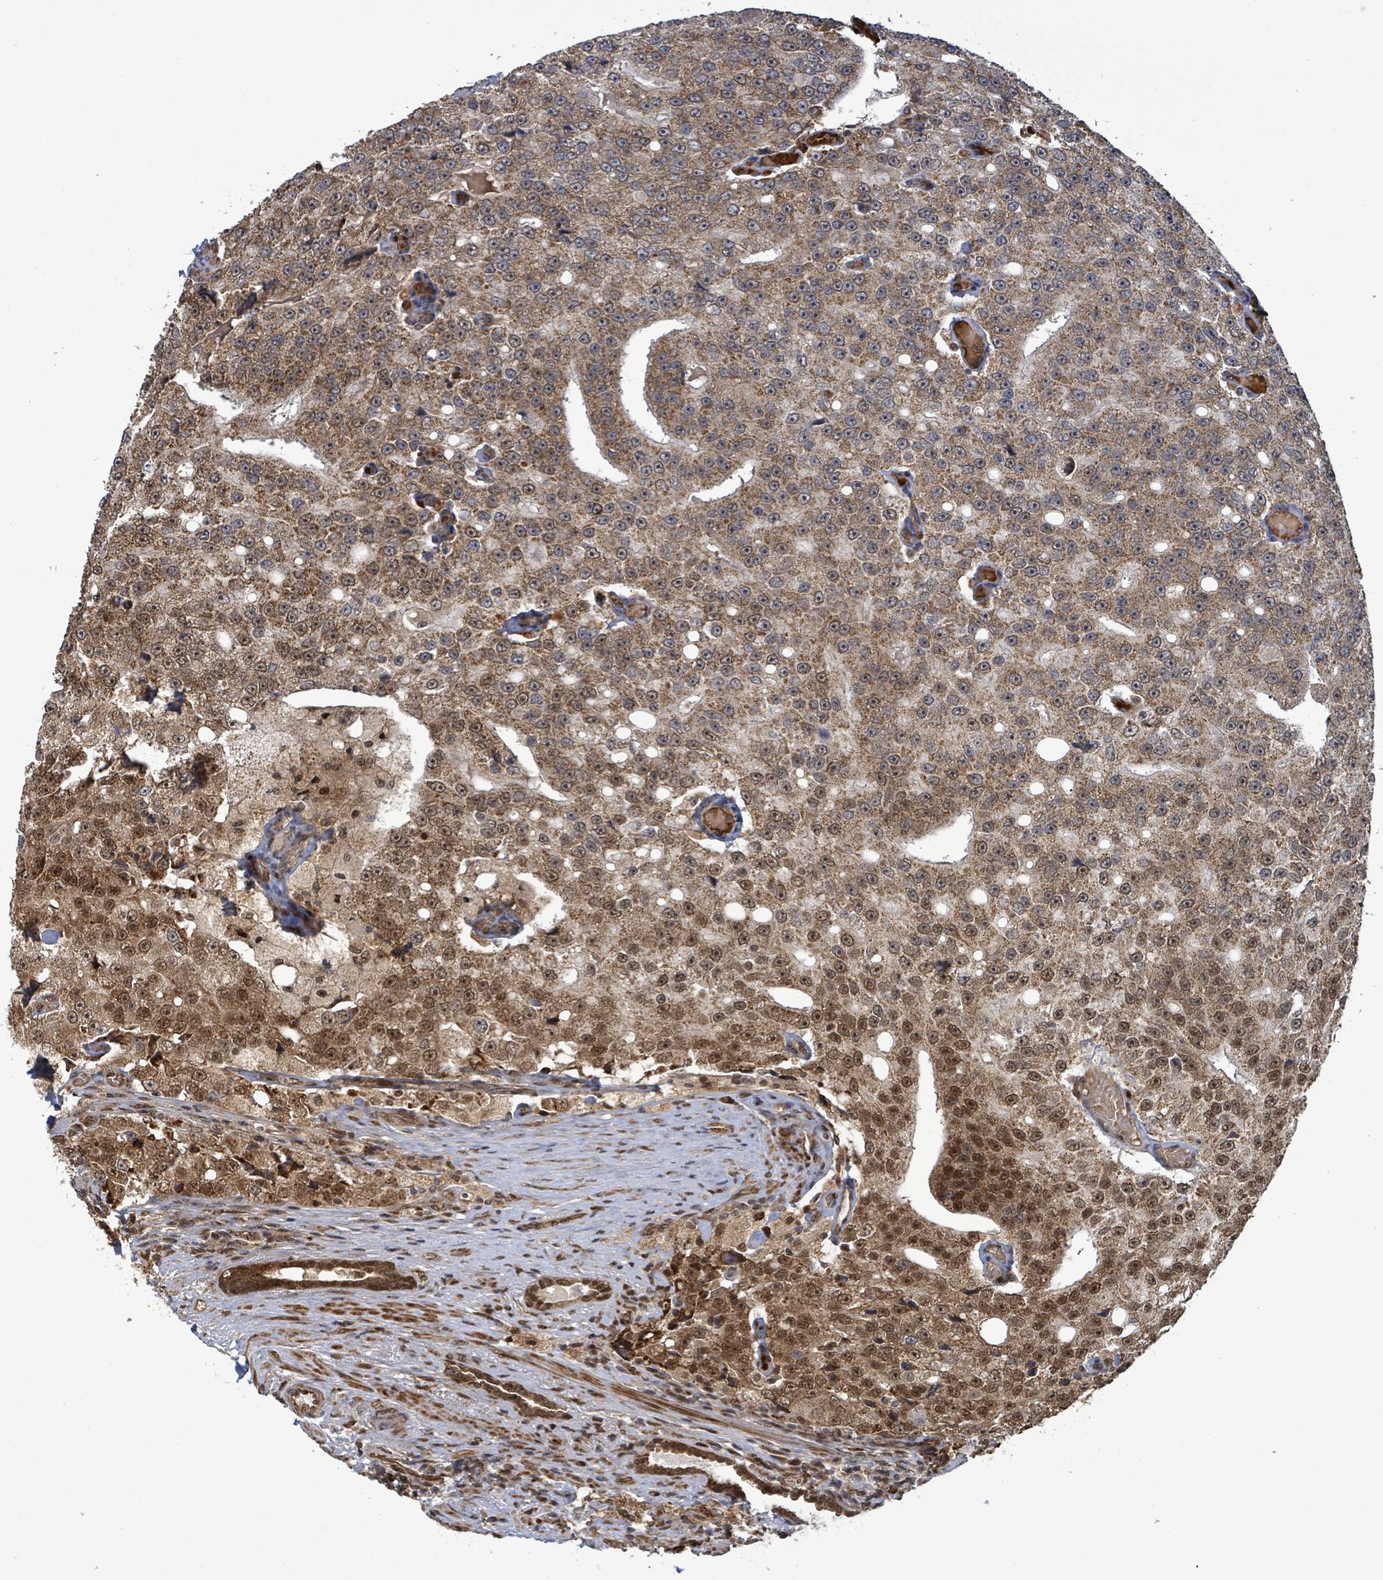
{"staining": {"intensity": "moderate", "quantity": ">75%", "location": "cytoplasmic/membranous,nuclear"}, "tissue": "prostate cancer", "cell_type": "Tumor cells", "image_type": "cancer", "snomed": [{"axis": "morphology", "description": "Adenocarcinoma, High grade"}, {"axis": "topography", "description": "Prostate"}], "caption": "Prostate cancer tissue reveals moderate cytoplasmic/membranous and nuclear expression in approximately >75% of tumor cells (brown staining indicates protein expression, while blue staining denotes nuclei).", "gene": "PATZ1", "patient": {"sex": "male", "age": 70}}